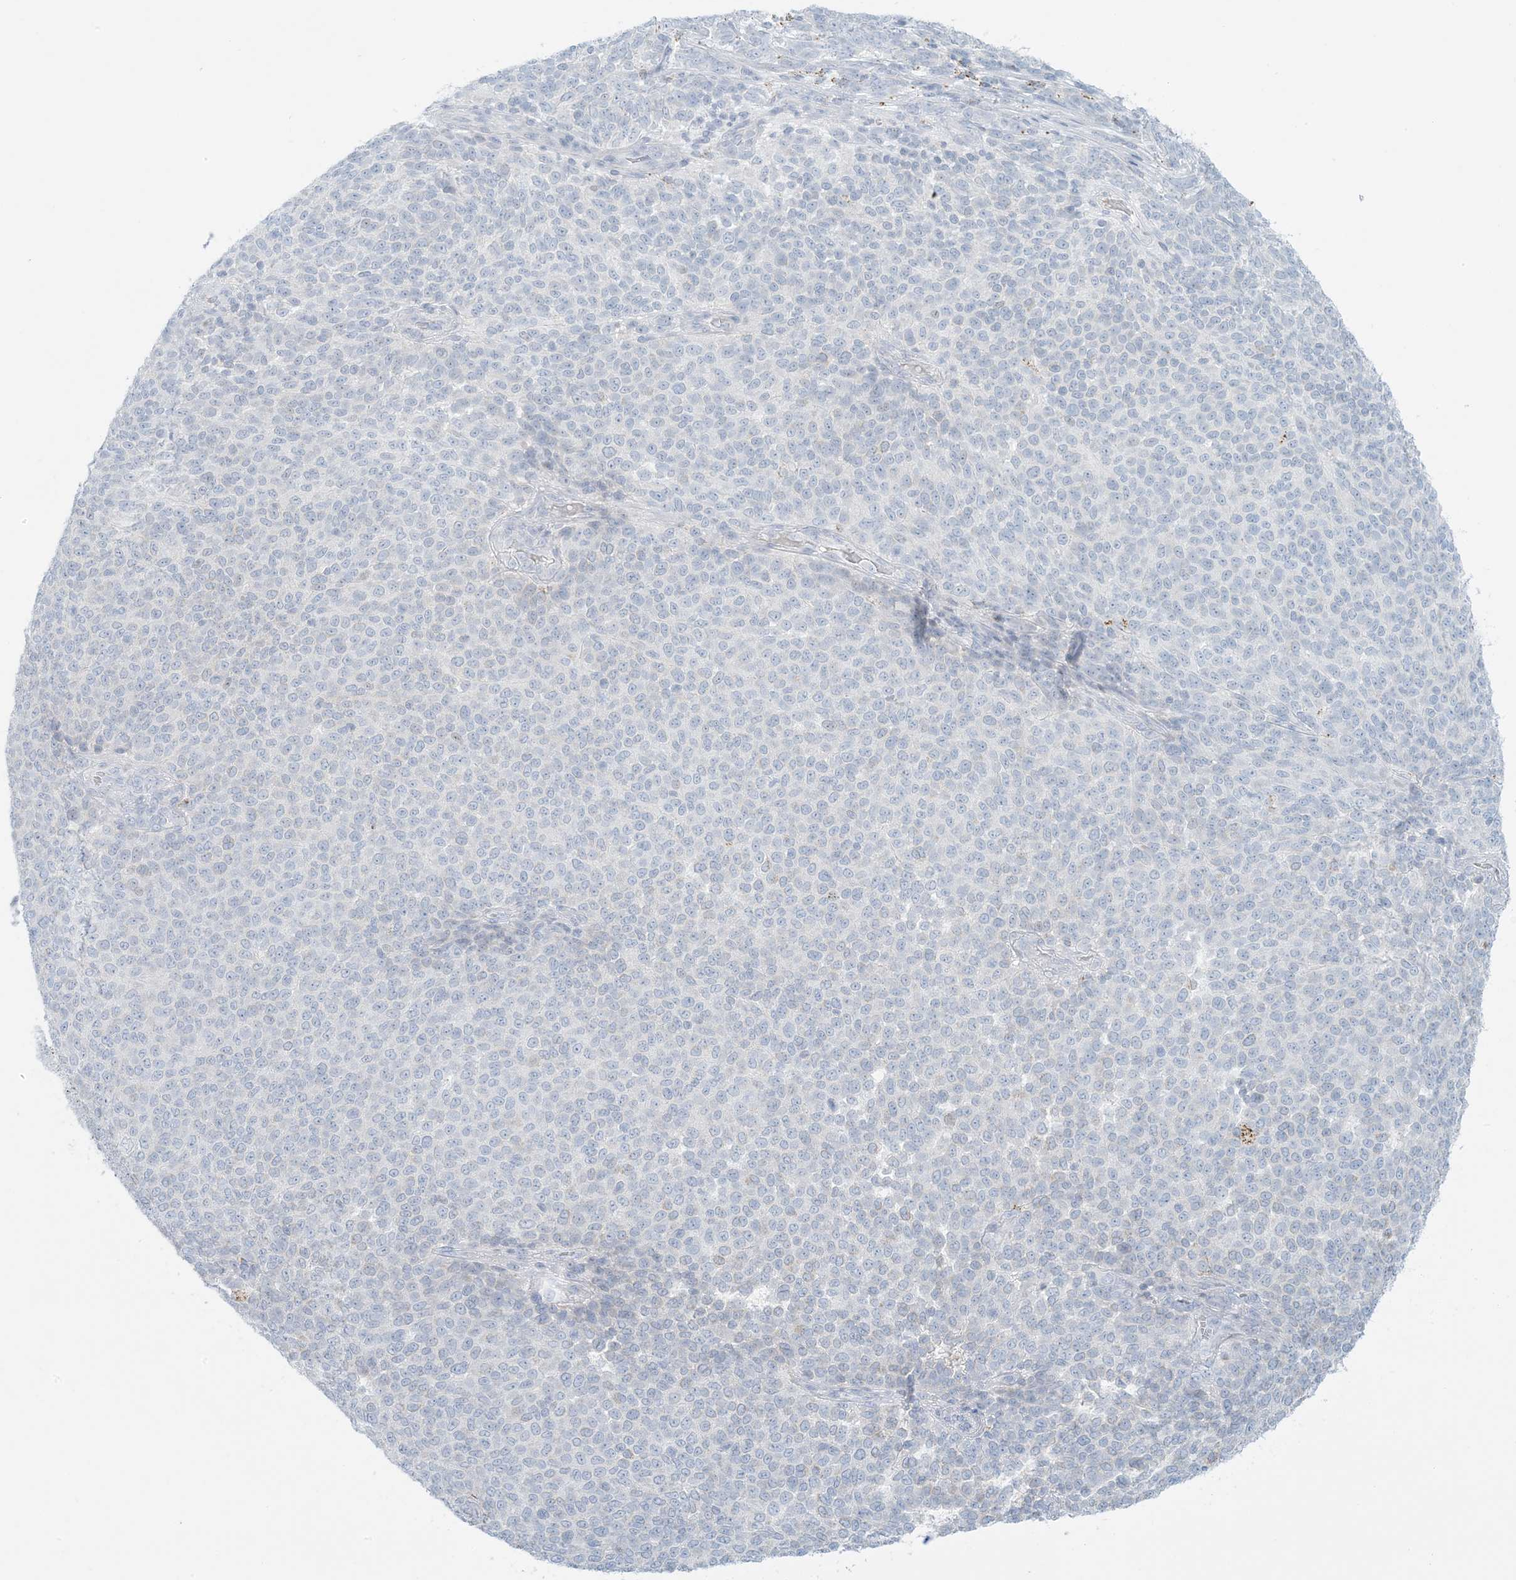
{"staining": {"intensity": "negative", "quantity": "none", "location": "none"}, "tissue": "melanoma", "cell_type": "Tumor cells", "image_type": "cancer", "snomed": [{"axis": "morphology", "description": "Malignant melanoma, NOS"}, {"axis": "topography", "description": "Skin"}], "caption": "DAB immunohistochemical staining of malignant melanoma exhibits no significant positivity in tumor cells.", "gene": "ZDHHC4", "patient": {"sex": "male", "age": 49}}